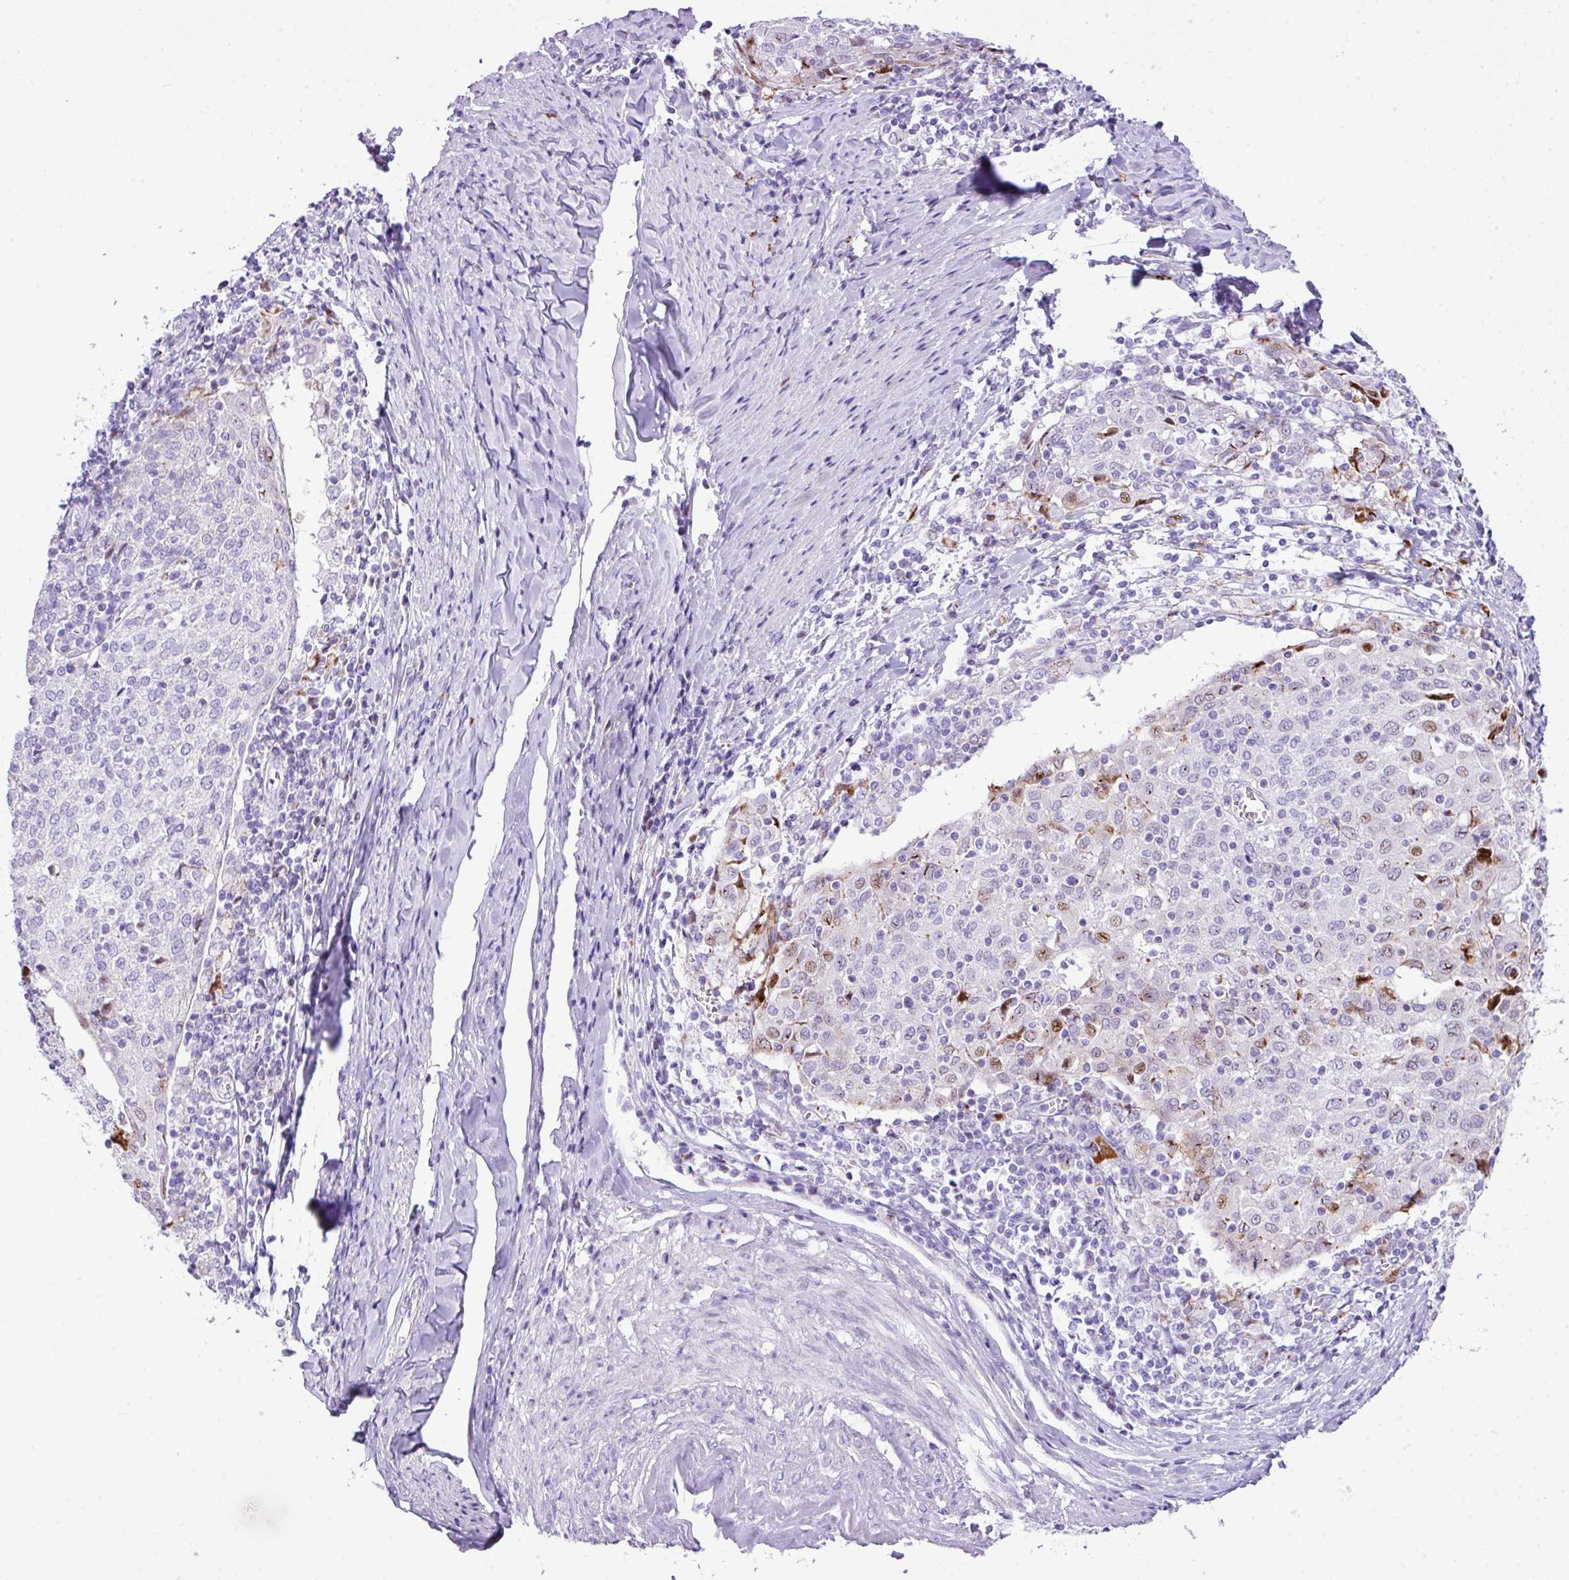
{"staining": {"intensity": "moderate", "quantity": "<25%", "location": "cytoplasmic/membranous,nuclear"}, "tissue": "cervical cancer", "cell_type": "Tumor cells", "image_type": "cancer", "snomed": [{"axis": "morphology", "description": "Squamous cell carcinoma, NOS"}, {"axis": "topography", "description": "Cervix"}], "caption": "Protein expression analysis of cervical cancer (squamous cell carcinoma) demonstrates moderate cytoplasmic/membranous and nuclear positivity in about <25% of tumor cells.", "gene": "RCAN2", "patient": {"sex": "female", "age": 52}}